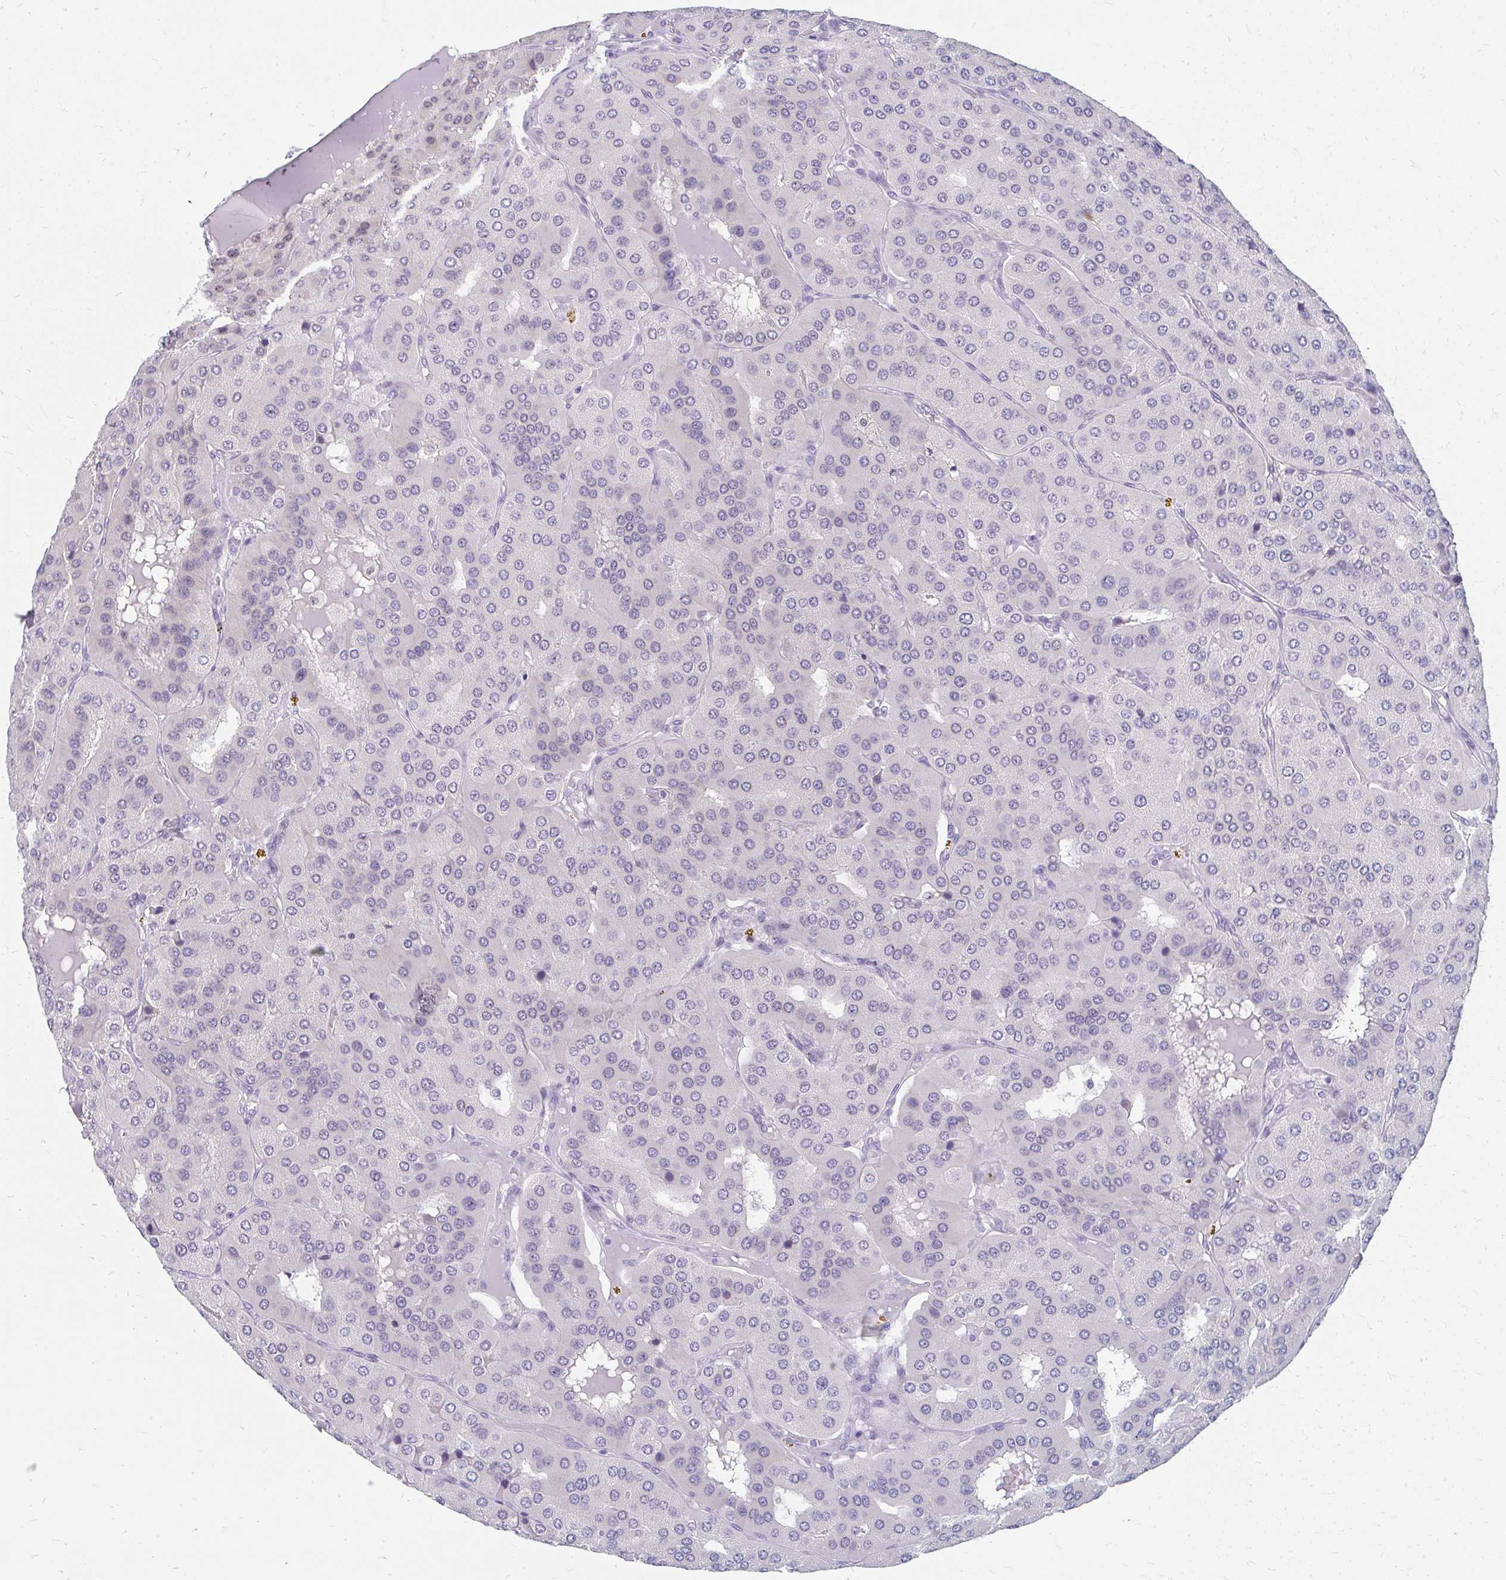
{"staining": {"intensity": "negative", "quantity": "none", "location": "none"}, "tissue": "parathyroid gland", "cell_type": "Glandular cells", "image_type": "normal", "snomed": [{"axis": "morphology", "description": "Normal tissue, NOS"}, {"axis": "morphology", "description": "Adenoma, NOS"}, {"axis": "topography", "description": "Parathyroid gland"}], "caption": "A micrograph of human parathyroid gland is negative for staining in glandular cells. (Stains: DAB immunohistochemistry (IHC) with hematoxylin counter stain, Microscopy: brightfield microscopy at high magnification).", "gene": "GTF2H1", "patient": {"sex": "female", "age": 86}}